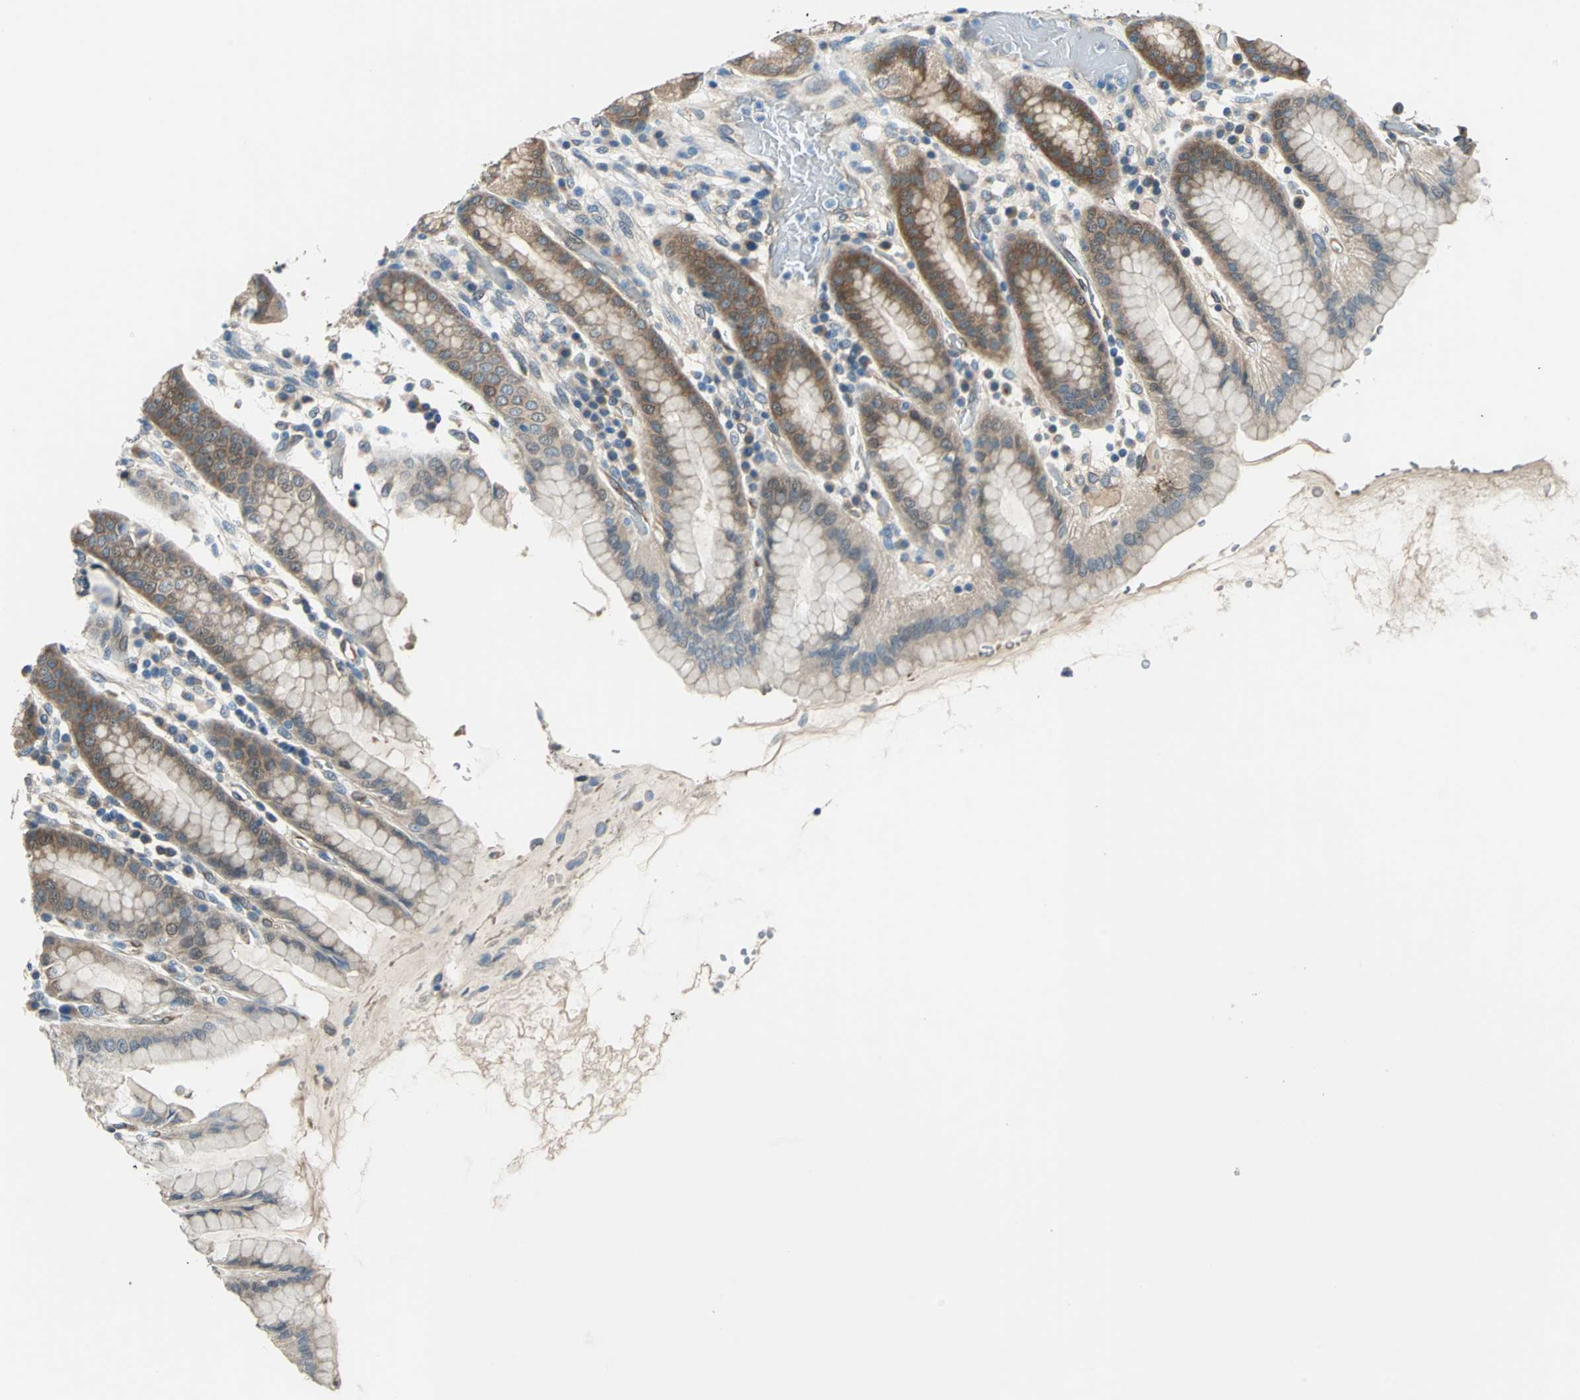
{"staining": {"intensity": "strong", "quantity": "25%-75%", "location": "cytoplasmic/membranous"}, "tissue": "stomach", "cell_type": "Glandular cells", "image_type": "normal", "snomed": [{"axis": "morphology", "description": "Normal tissue, NOS"}, {"axis": "topography", "description": "Stomach, upper"}], "caption": "Protein expression analysis of normal stomach displays strong cytoplasmic/membranous positivity in about 25%-75% of glandular cells. (IHC, brightfield microscopy, high magnification).", "gene": "CDC42EP1", "patient": {"sex": "male", "age": 68}}